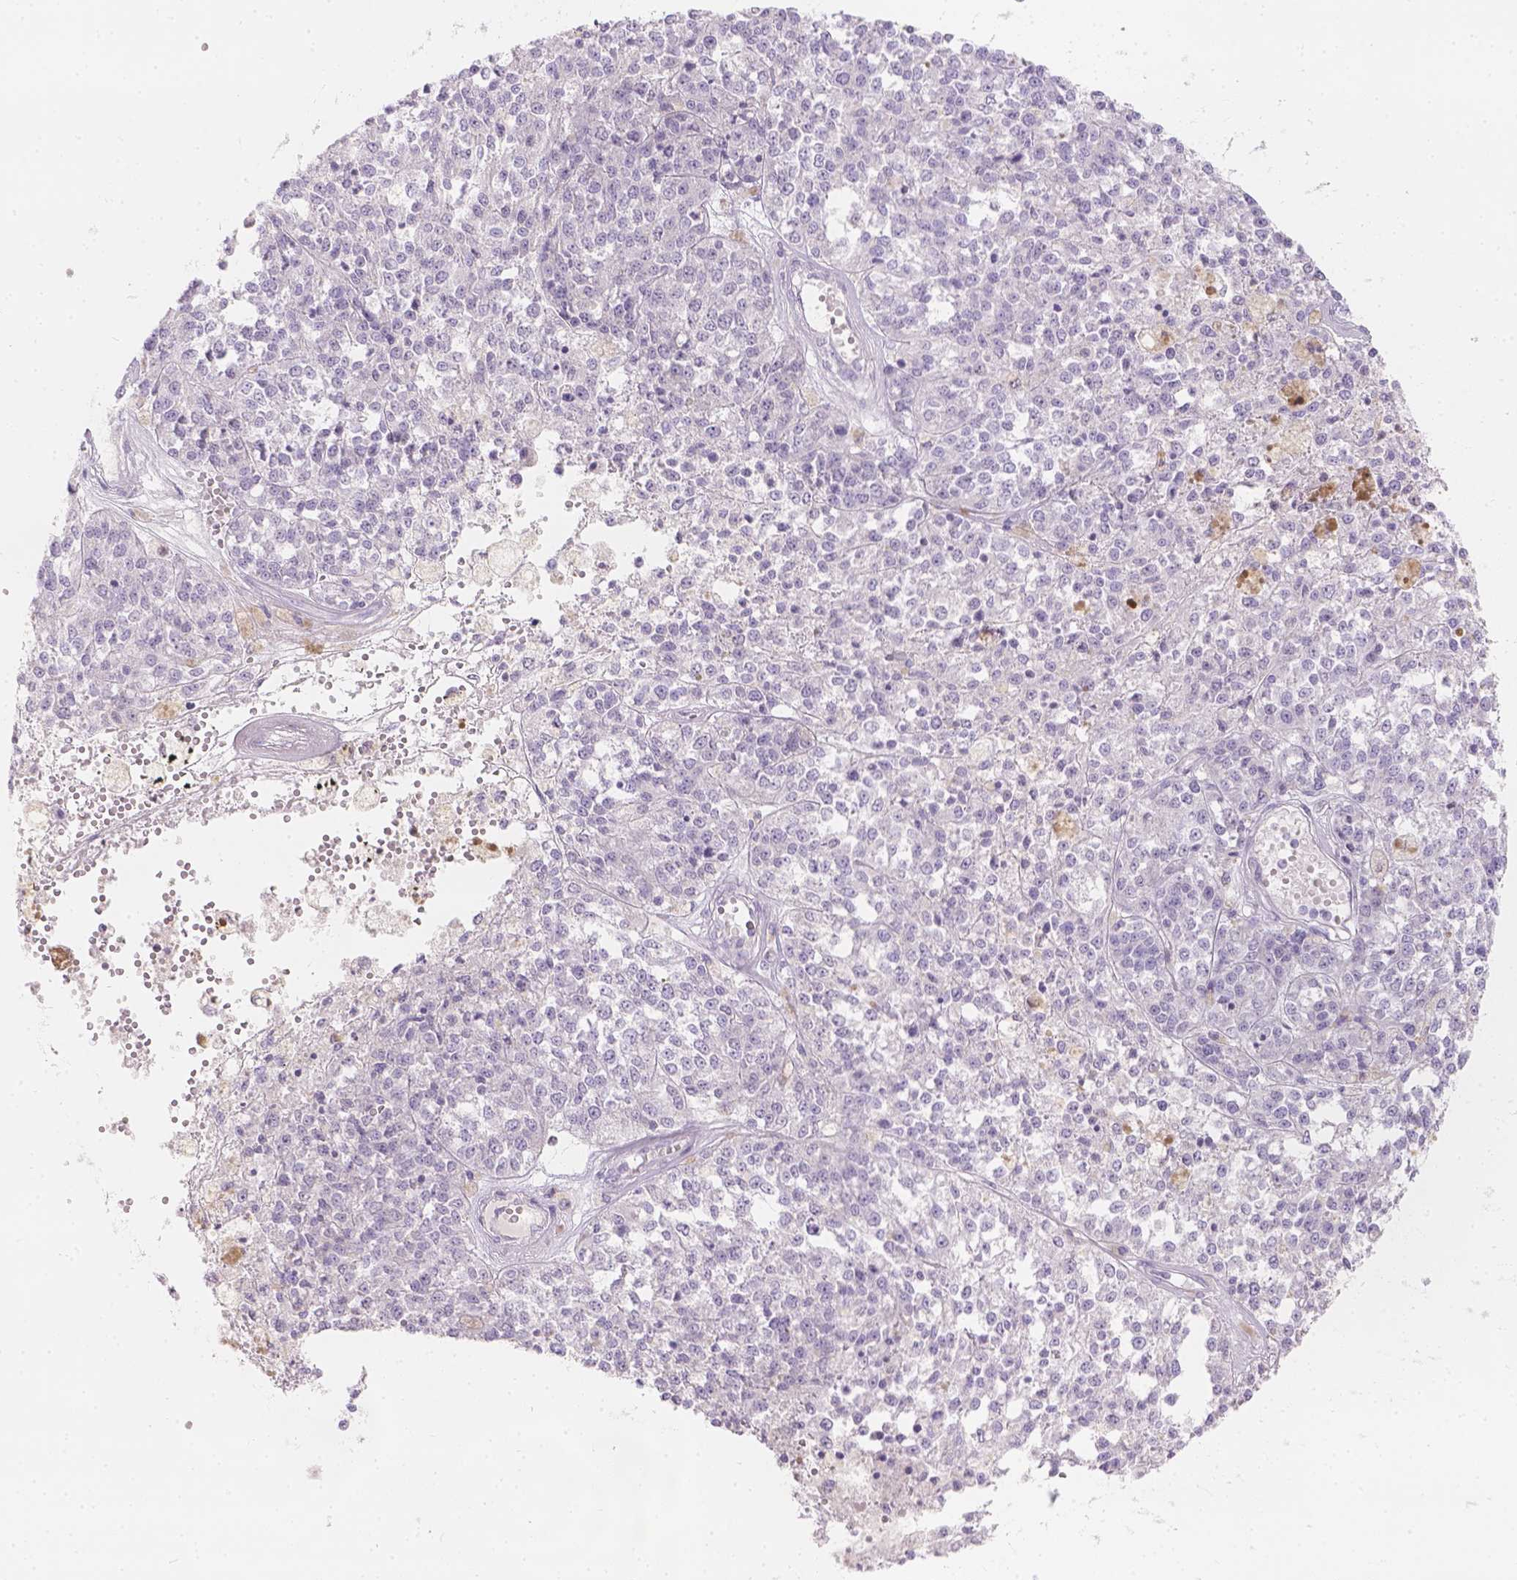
{"staining": {"intensity": "negative", "quantity": "none", "location": "none"}, "tissue": "melanoma", "cell_type": "Tumor cells", "image_type": "cancer", "snomed": [{"axis": "morphology", "description": "Malignant melanoma, Metastatic site"}, {"axis": "topography", "description": "Lymph node"}], "caption": "Melanoma was stained to show a protein in brown. There is no significant positivity in tumor cells. The staining was performed using DAB to visualize the protein expression in brown, while the nuclei were stained in blue with hematoxylin (Magnification: 20x).", "gene": "HTN3", "patient": {"sex": "female", "age": 64}}